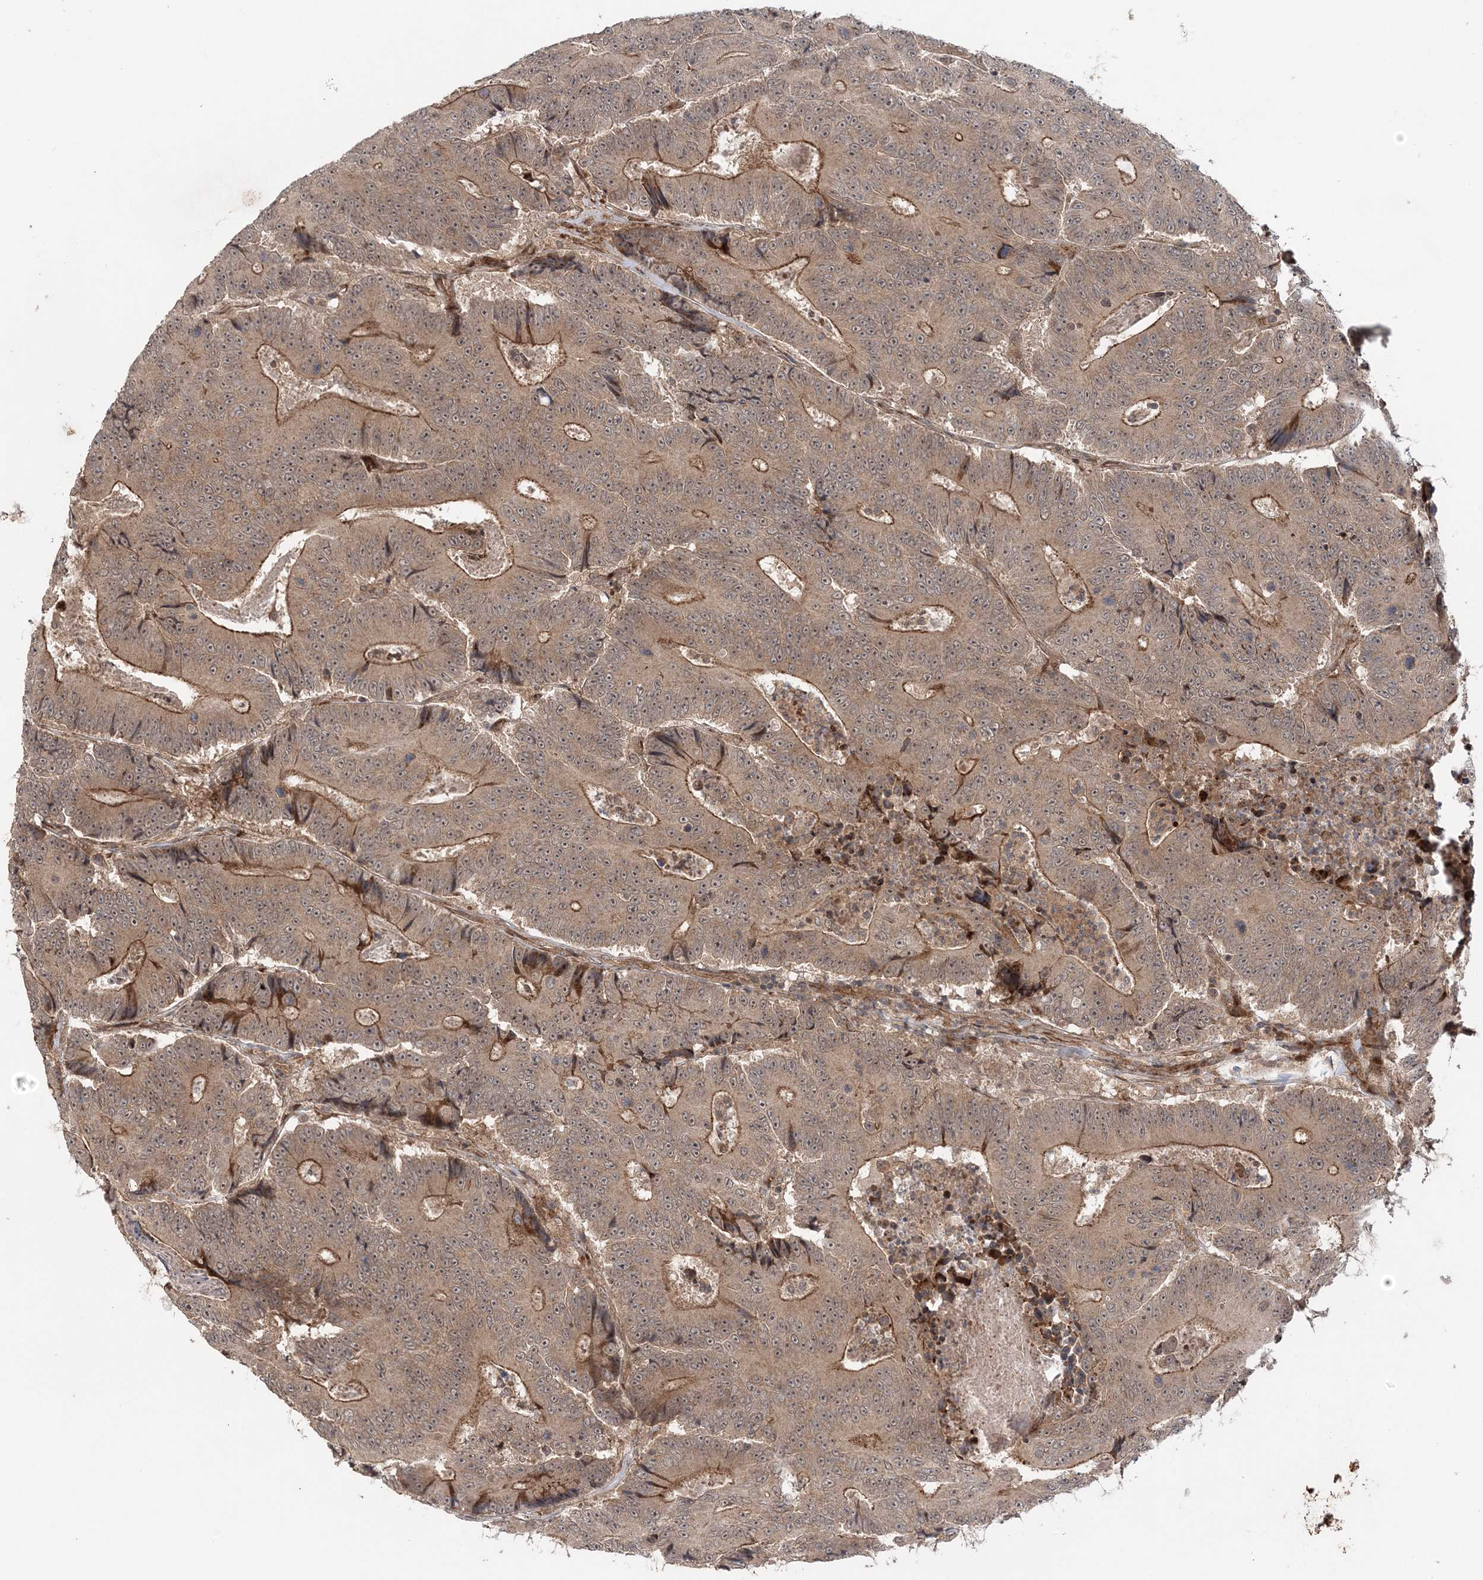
{"staining": {"intensity": "moderate", "quantity": ">75%", "location": "cytoplasmic/membranous"}, "tissue": "colorectal cancer", "cell_type": "Tumor cells", "image_type": "cancer", "snomed": [{"axis": "morphology", "description": "Adenocarcinoma, NOS"}, {"axis": "topography", "description": "Colon"}], "caption": "A medium amount of moderate cytoplasmic/membranous positivity is appreciated in about >75% of tumor cells in colorectal cancer tissue. (DAB = brown stain, brightfield microscopy at high magnification).", "gene": "UBTD2", "patient": {"sex": "male", "age": 83}}